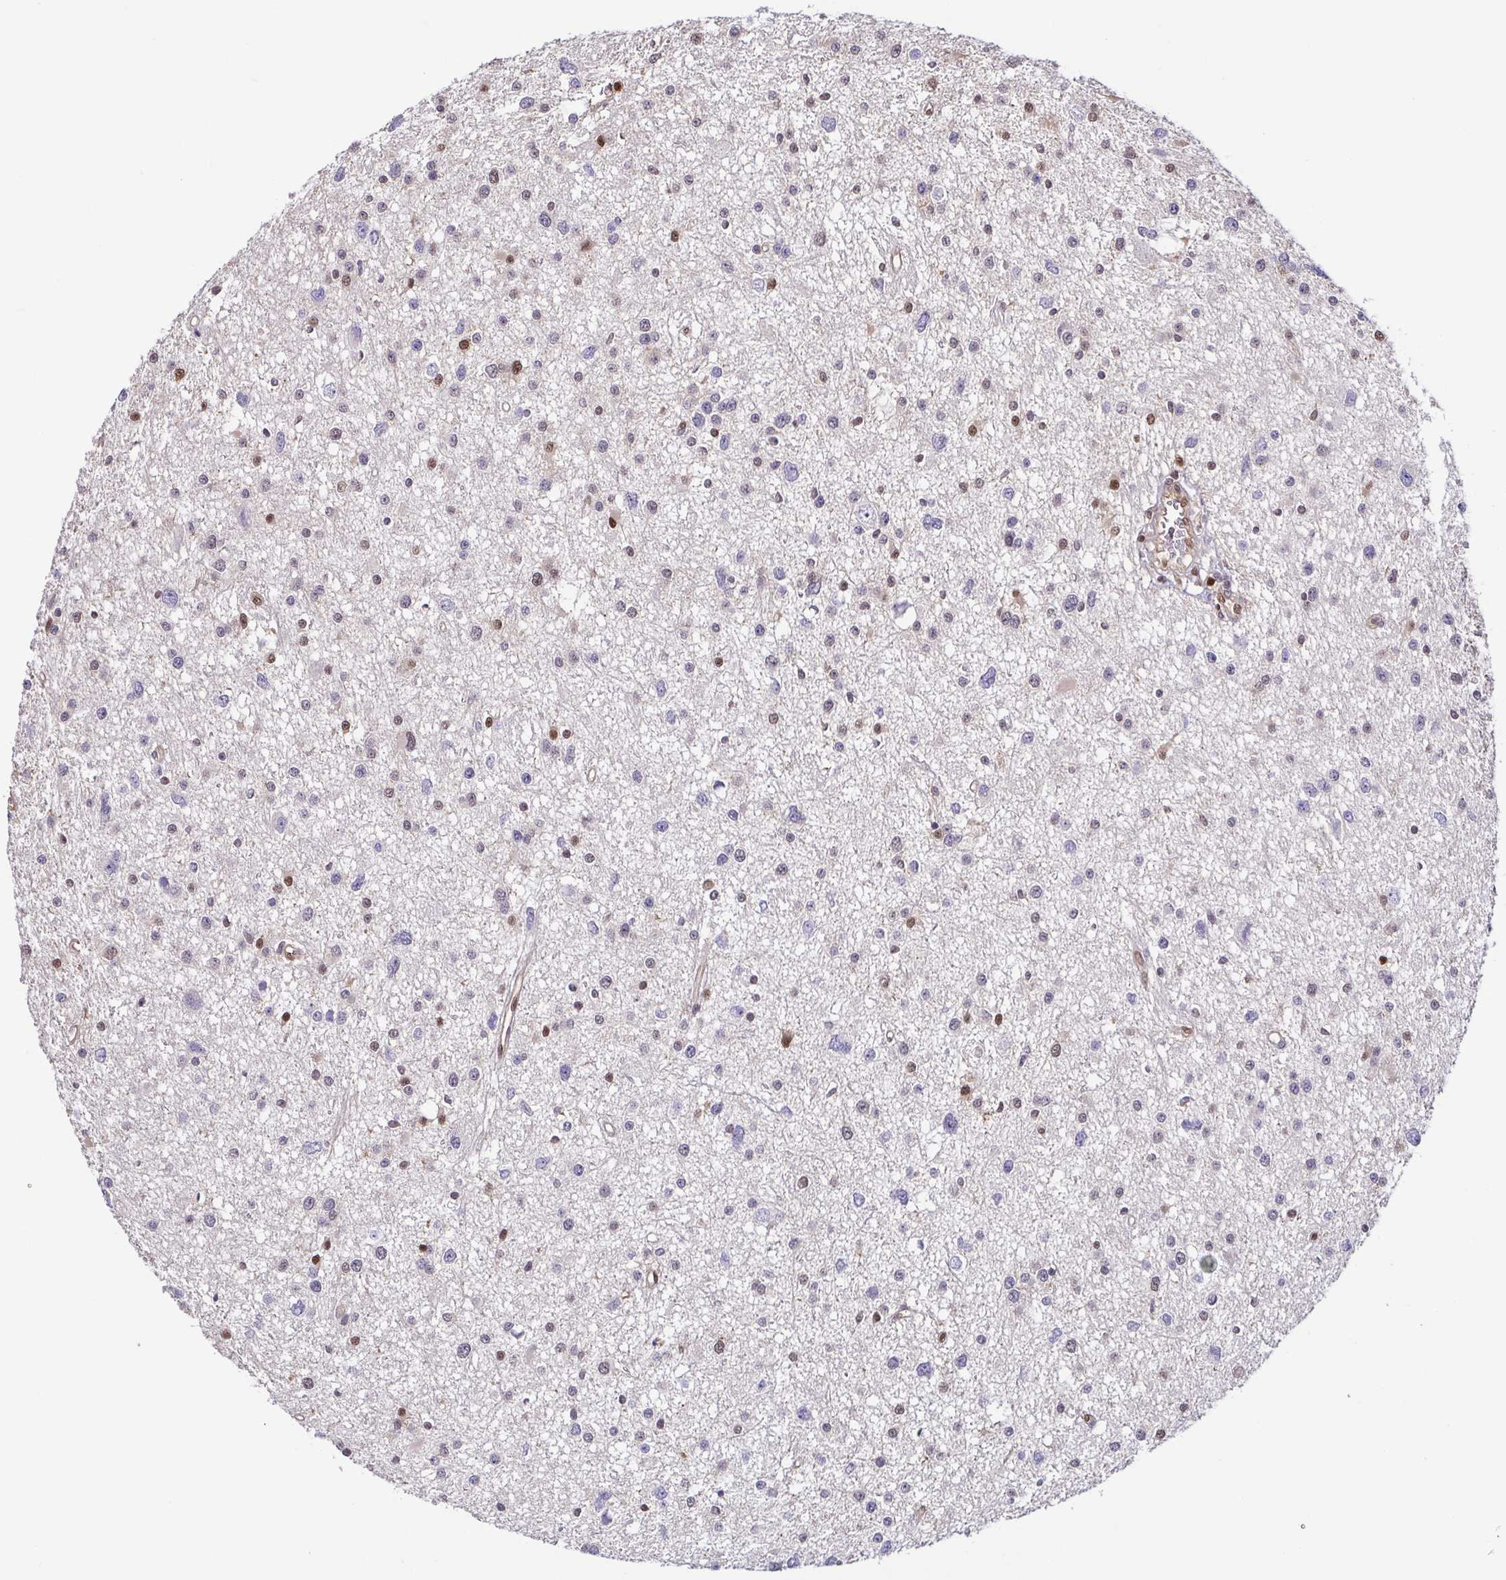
{"staining": {"intensity": "moderate", "quantity": "25%-75%", "location": "nuclear"}, "tissue": "glioma", "cell_type": "Tumor cells", "image_type": "cancer", "snomed": [{"axis": "morphology", "description": "Glioma, malignant, High grade"}, {"axis": "topography", "description": "Brain"}], "caption": "Brown immunohistochemical staining in human glioma reveals moderate nuclear staining in approximately 25%-75% of tumor cells.", "gene": "PSMB9", "patient": {"sex": "male", "age": 54}}